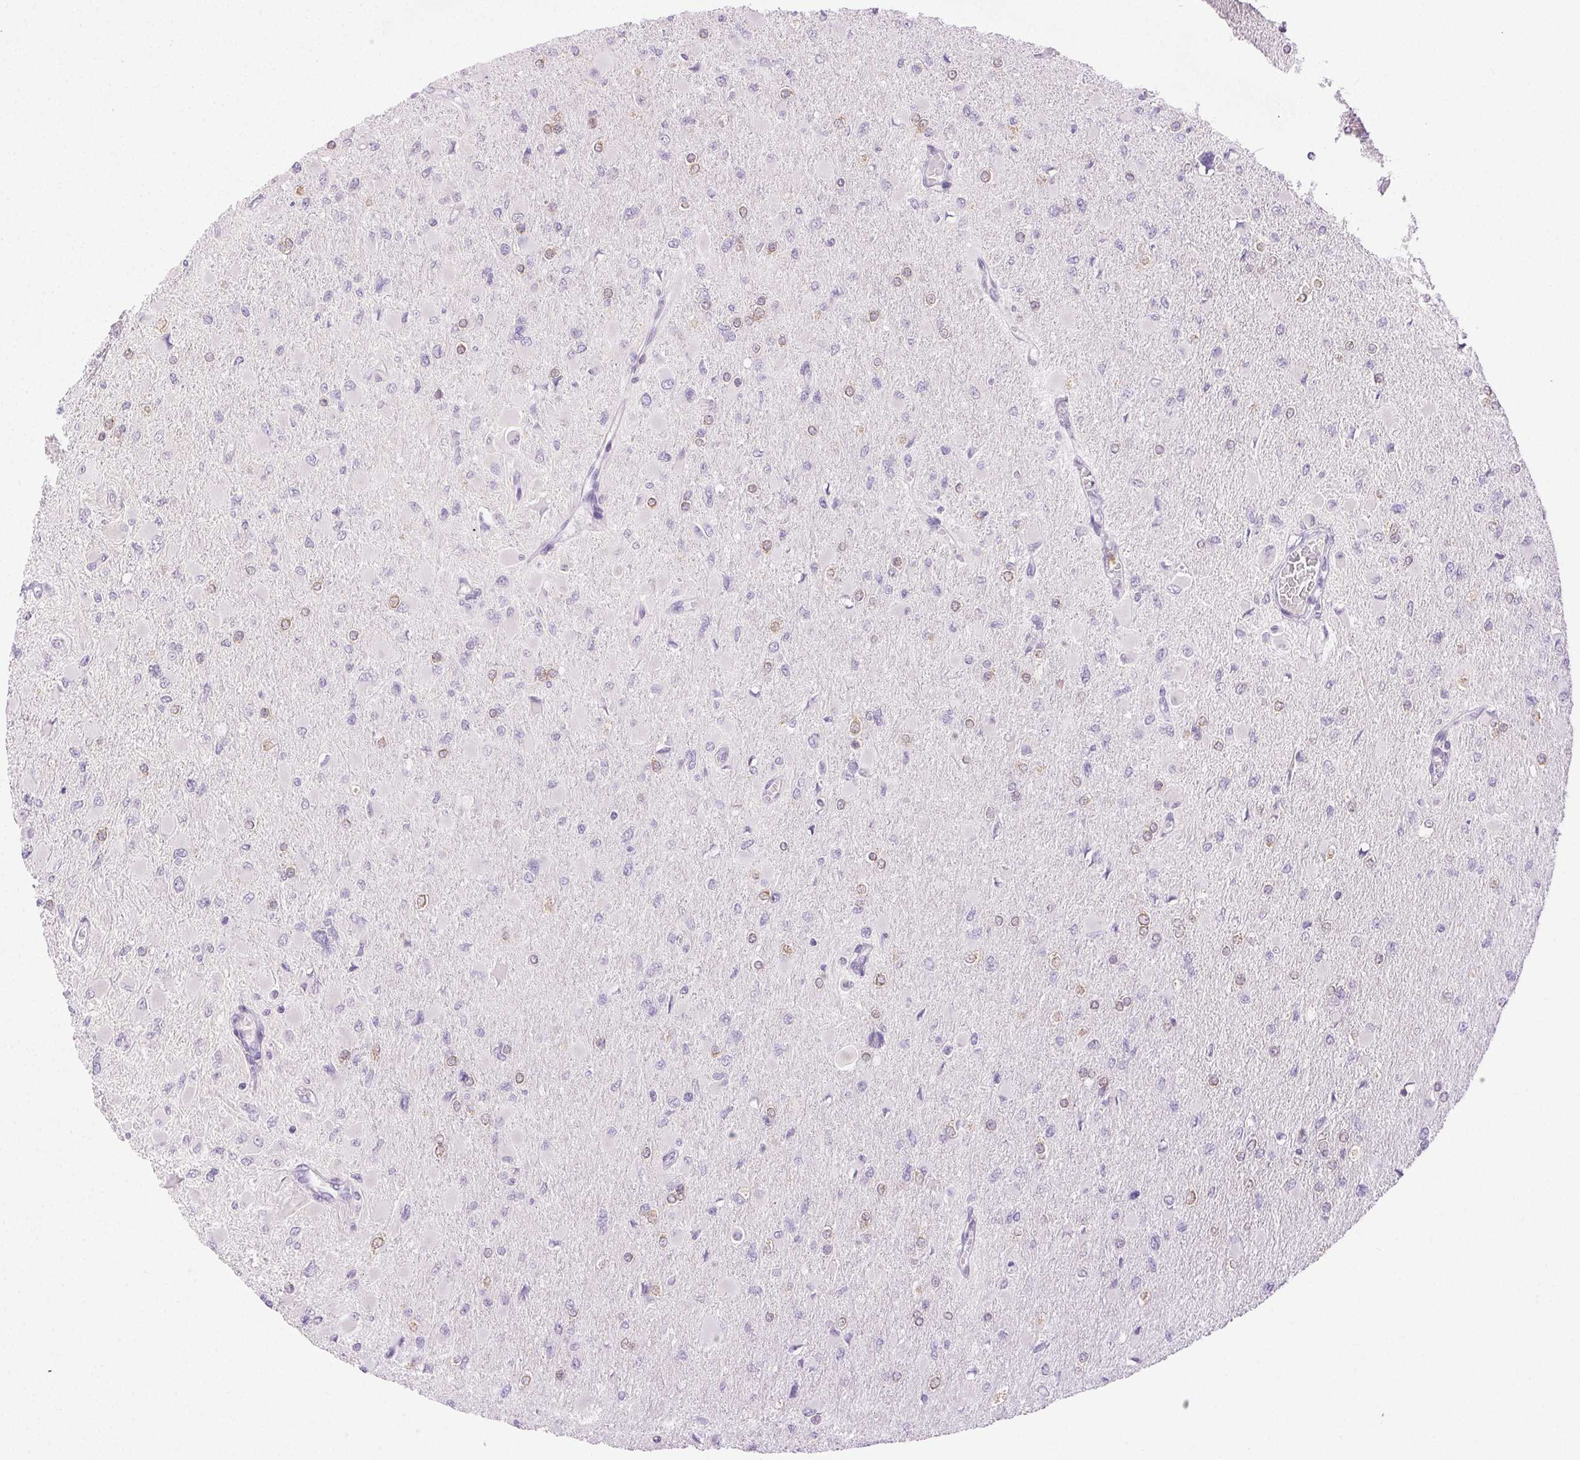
{"staining": {"intensity": "weak", "quantity": "<25%", "location": "cytoplasmic/membranous"}, "tissue": "glioma", "cell_type": "Tumor cells", "image_type": "cancer", "snomed": [{"axis": "morphology", "description": "Glioma, malignant, High grade"}, {"axis": "topography", "description": "Cerebral cortex"}], "caption": "Human glioma stained for a protein using IHC reveals no staining in tumor cells.", "gene": "EMX2", "patient": {"sex": "female", "age": 36}}